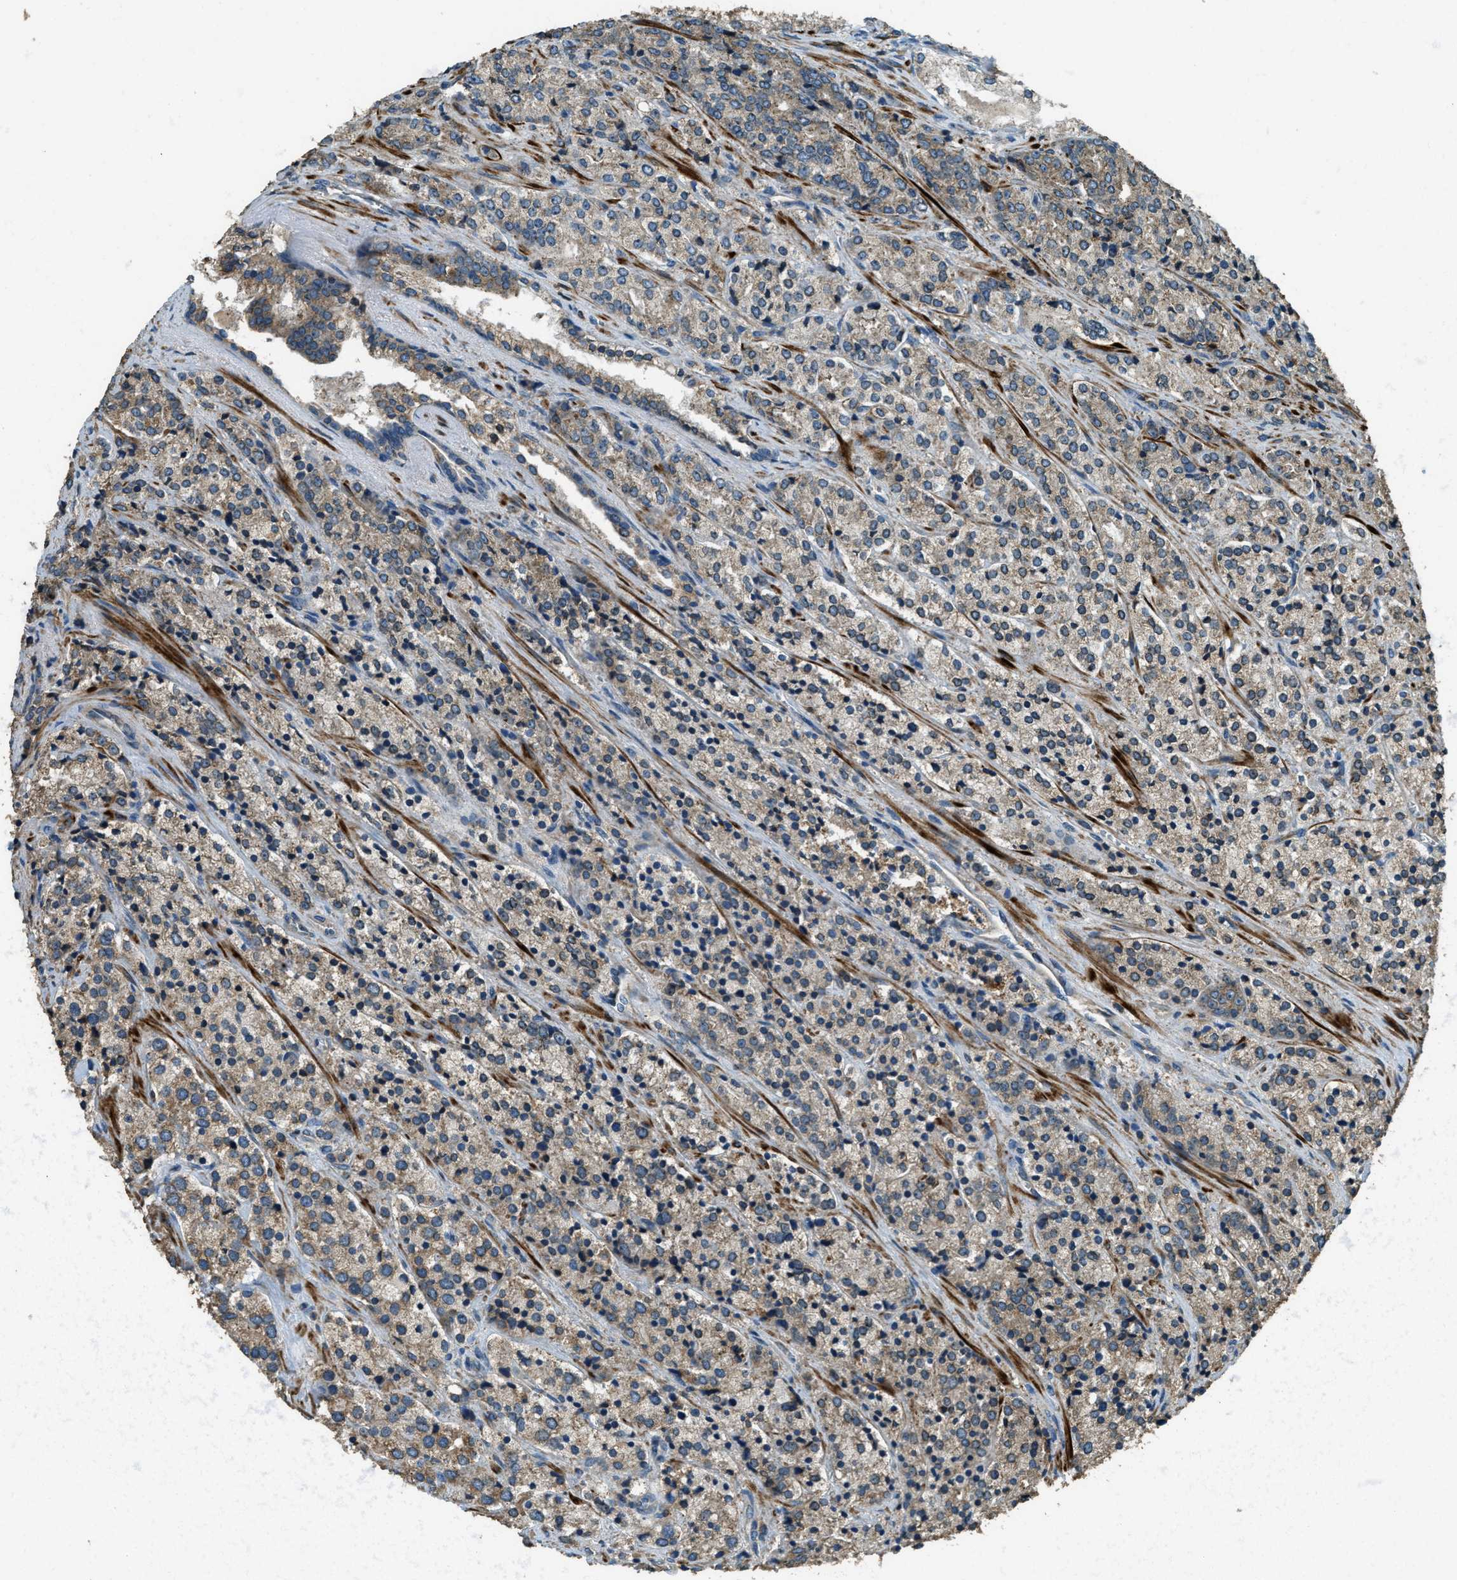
{"staining": {"intensity": "weak", "quantity": ">75%", "location": "cytoplasmic/membranous"}, "tissue": "prostate cancer", "cell_type": "Tumor cells", "image_type": "cancer", "snomed": [{"axis": "morphology", "description": "Adenocarcinoma, High grade"}, {"axis": "topography", "description": "Prostate"}], "caption": "IHC (DAB (3,3'-diaminobenzidine)) staining of human prostate adenocarcinoma (high-grade) demonstrates weak cytoplasmic/membranous protein expression in approximately >75% of tumor cells.", "gene": "ERGIC1", "patient": {"sex": "male", "age": 71}}